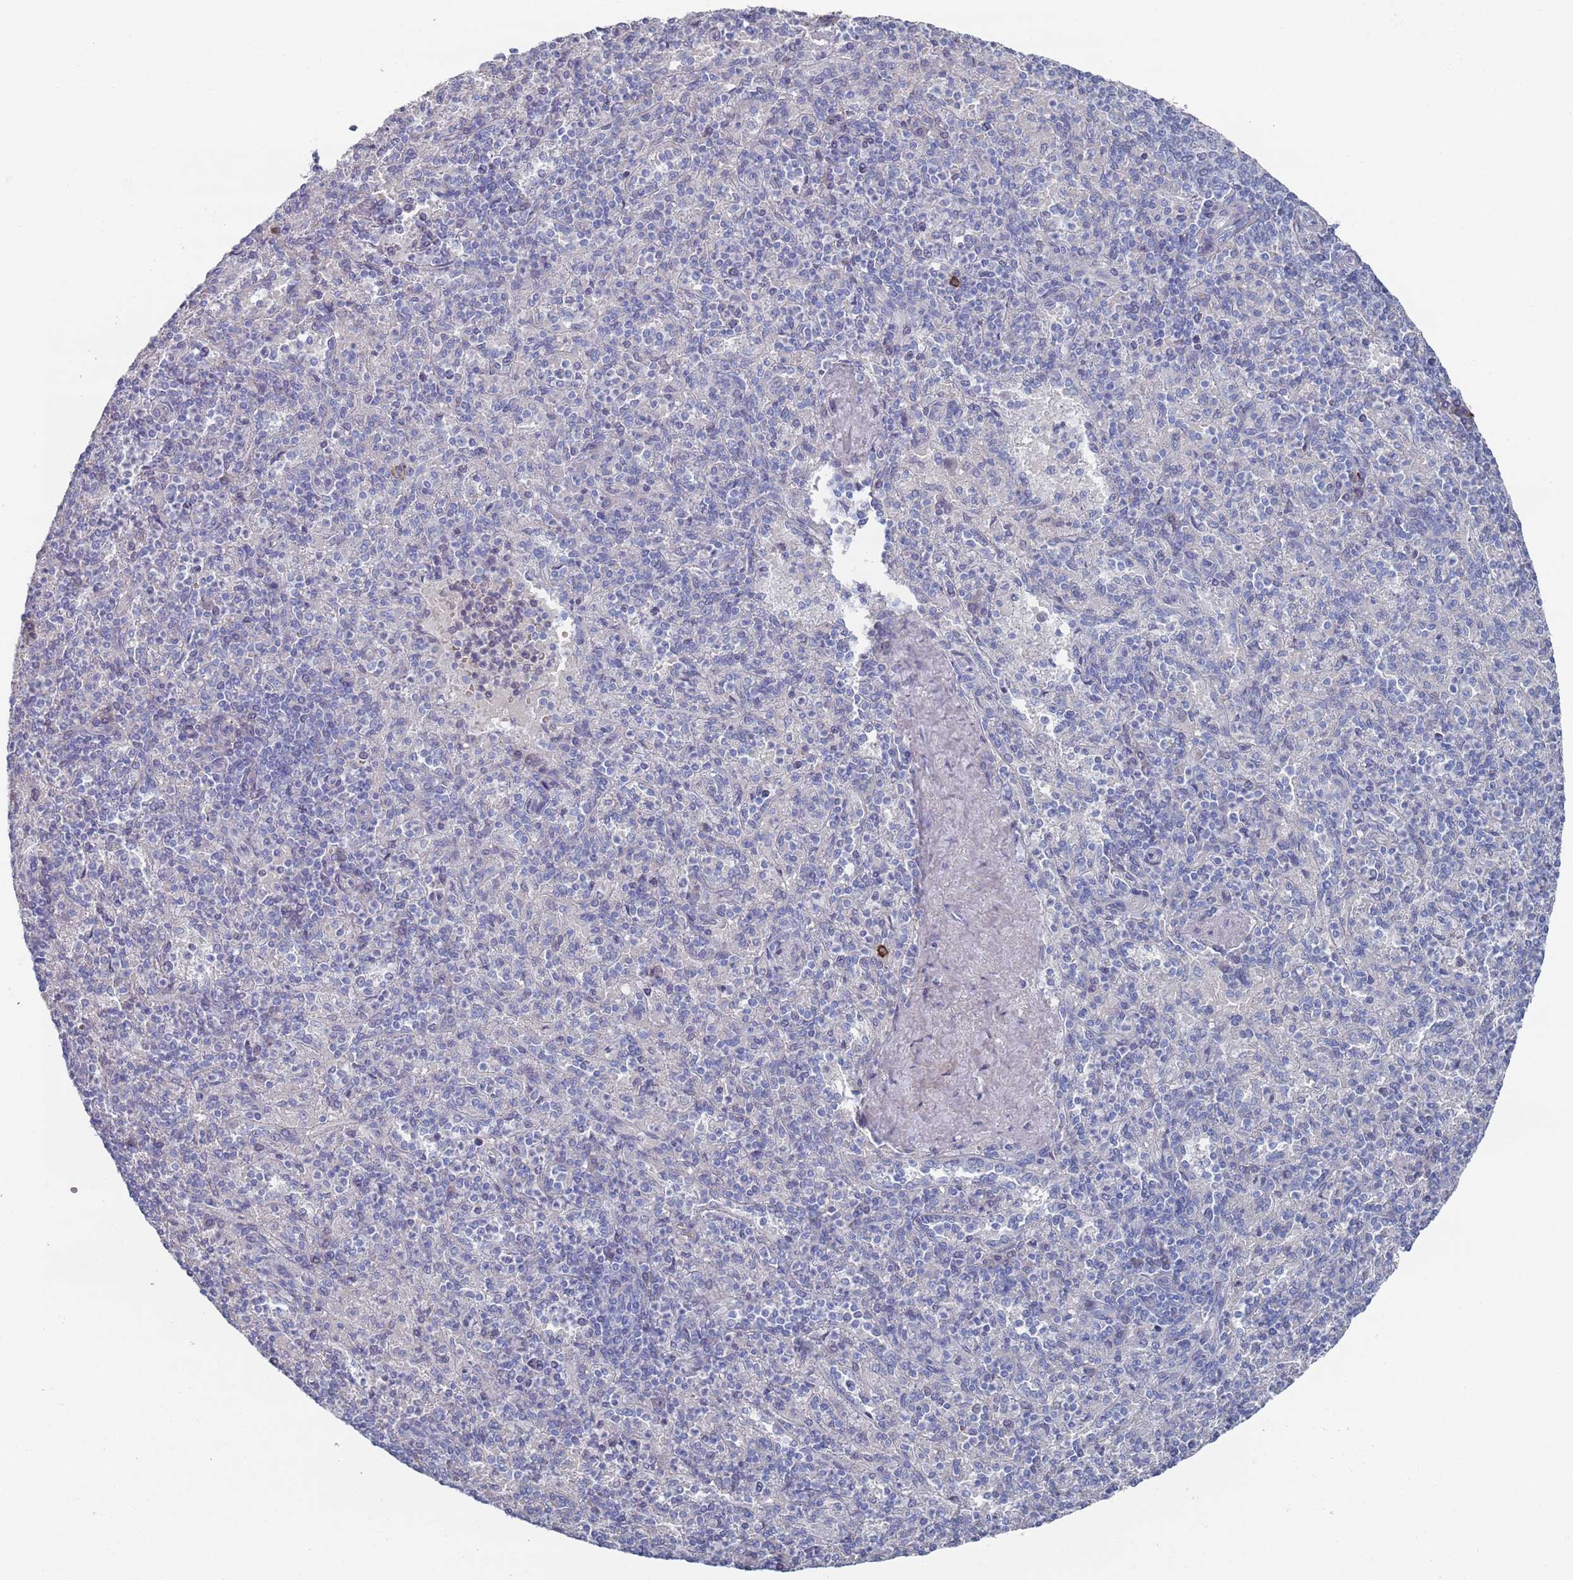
{"staining": {"intensity": "negative", "quantity": "none", "location": "none"}, "tissue": "spleen", "cell_type": "Cells in red pulp", "image_type": "normal", "snomed": [{"axis": "morphology", "description": "Normal tissue, NOS"}, {"axis": "topography", "description": "Spleen"}], "caption": "IHC micrograph of benign spleen: spleen stained with DAB shows no significant protein staining in cells in red pulp.", "gene": "TMCO3", "patient": {"sex": "male", "age": 82}}